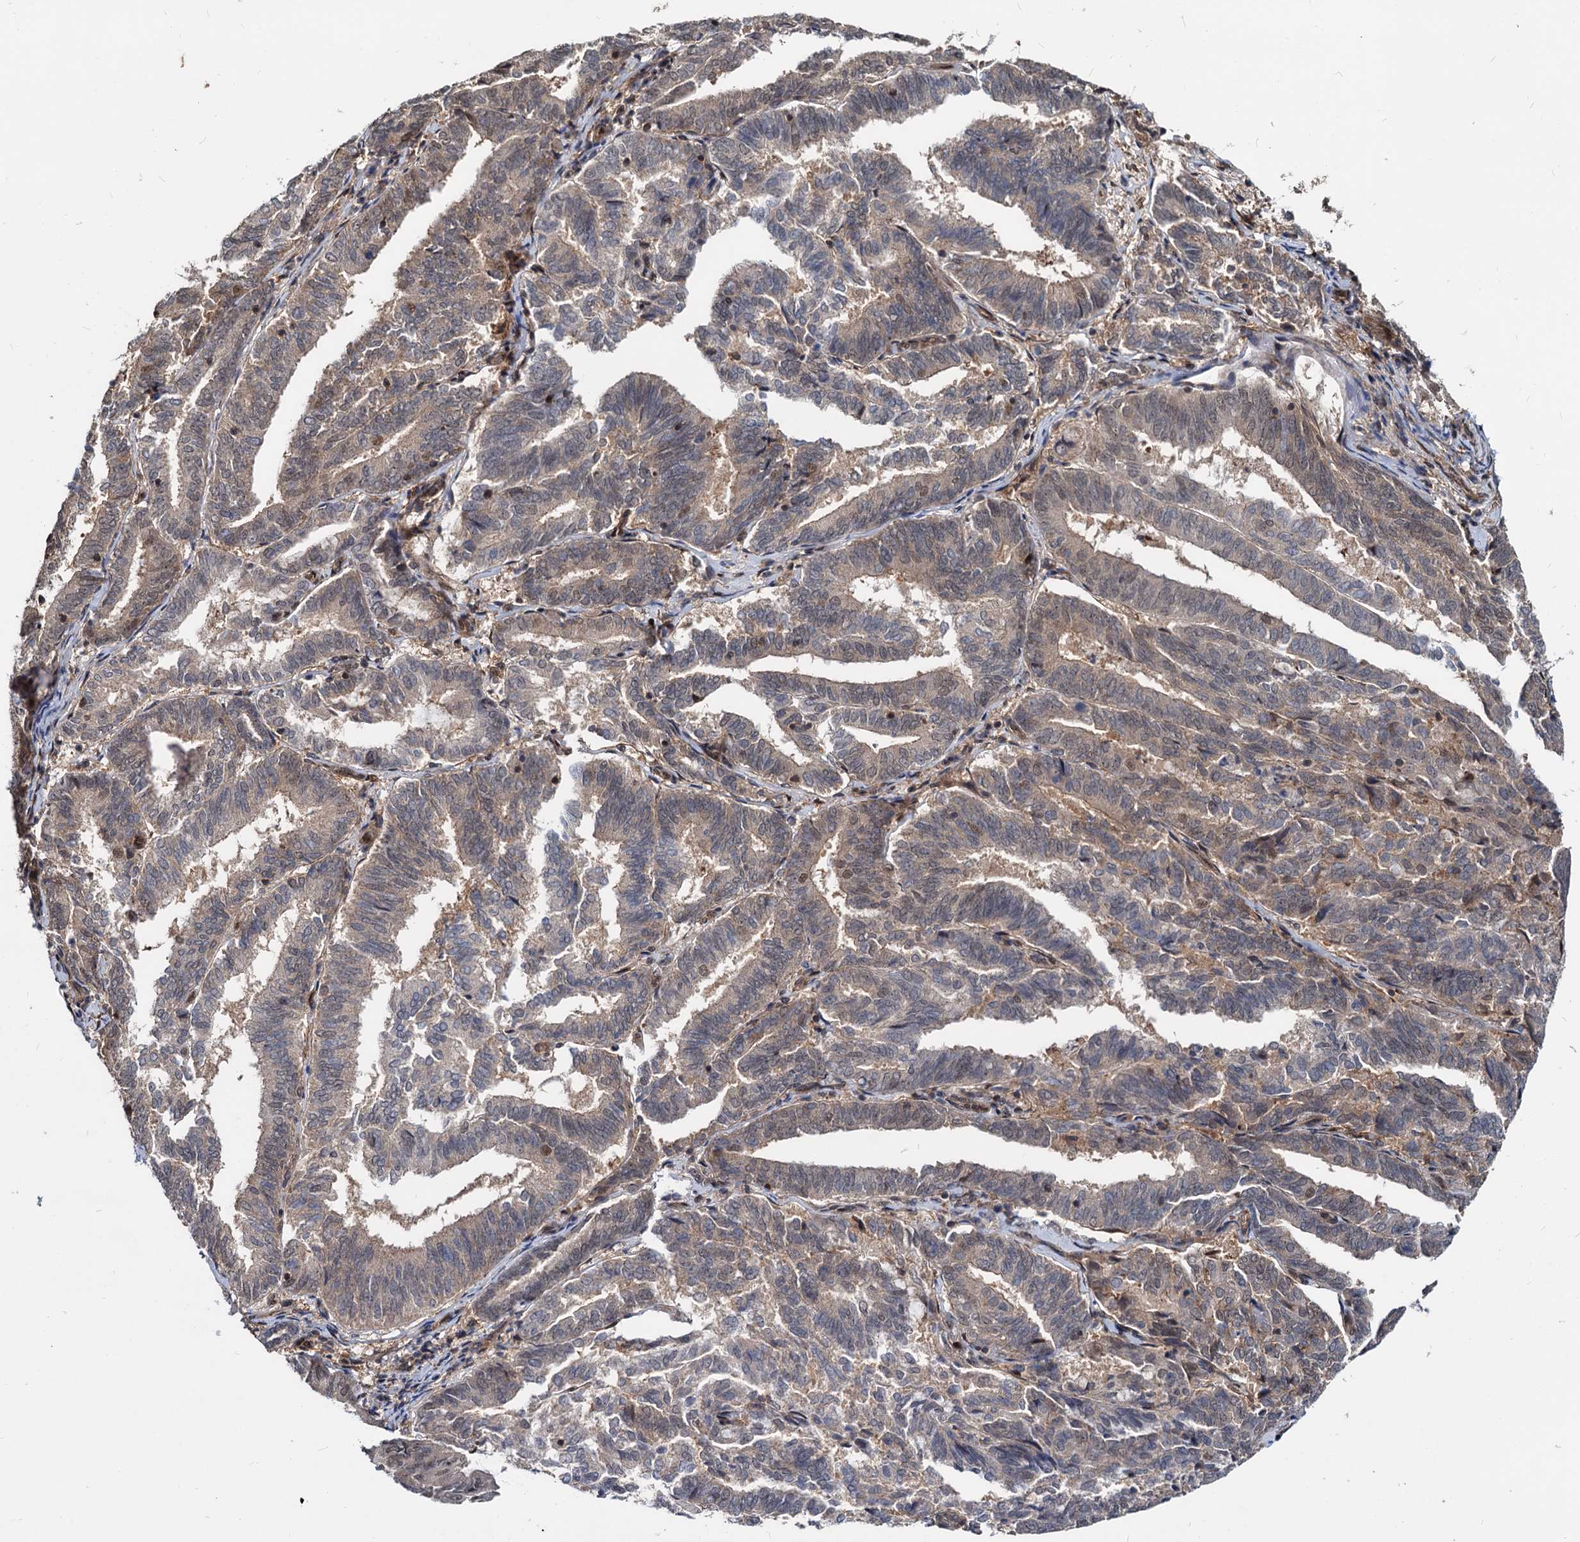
{"staining": {"intensity": "weak", "quantity": ">75%", "location": "cytoplasmic/membranous,nuclear"}, "tissue": "endometrial cancer", "cell_type": "Tumor cells", "image_type": "cancer", "snomed": [{"axis": "morphology", "description": "Adenocarcinoma, NOS"}, {"axis": "topography", "description": "Endometrium"}], "caption": "A low amount of weak cytoplasmic/membranous and nuclear expression is present in approximately >75% of tumor cells in adenocarcinoma (endometrial) tissue.", "gene": "UBLCP1", "patient": {"sex": "female", "age": 80}}